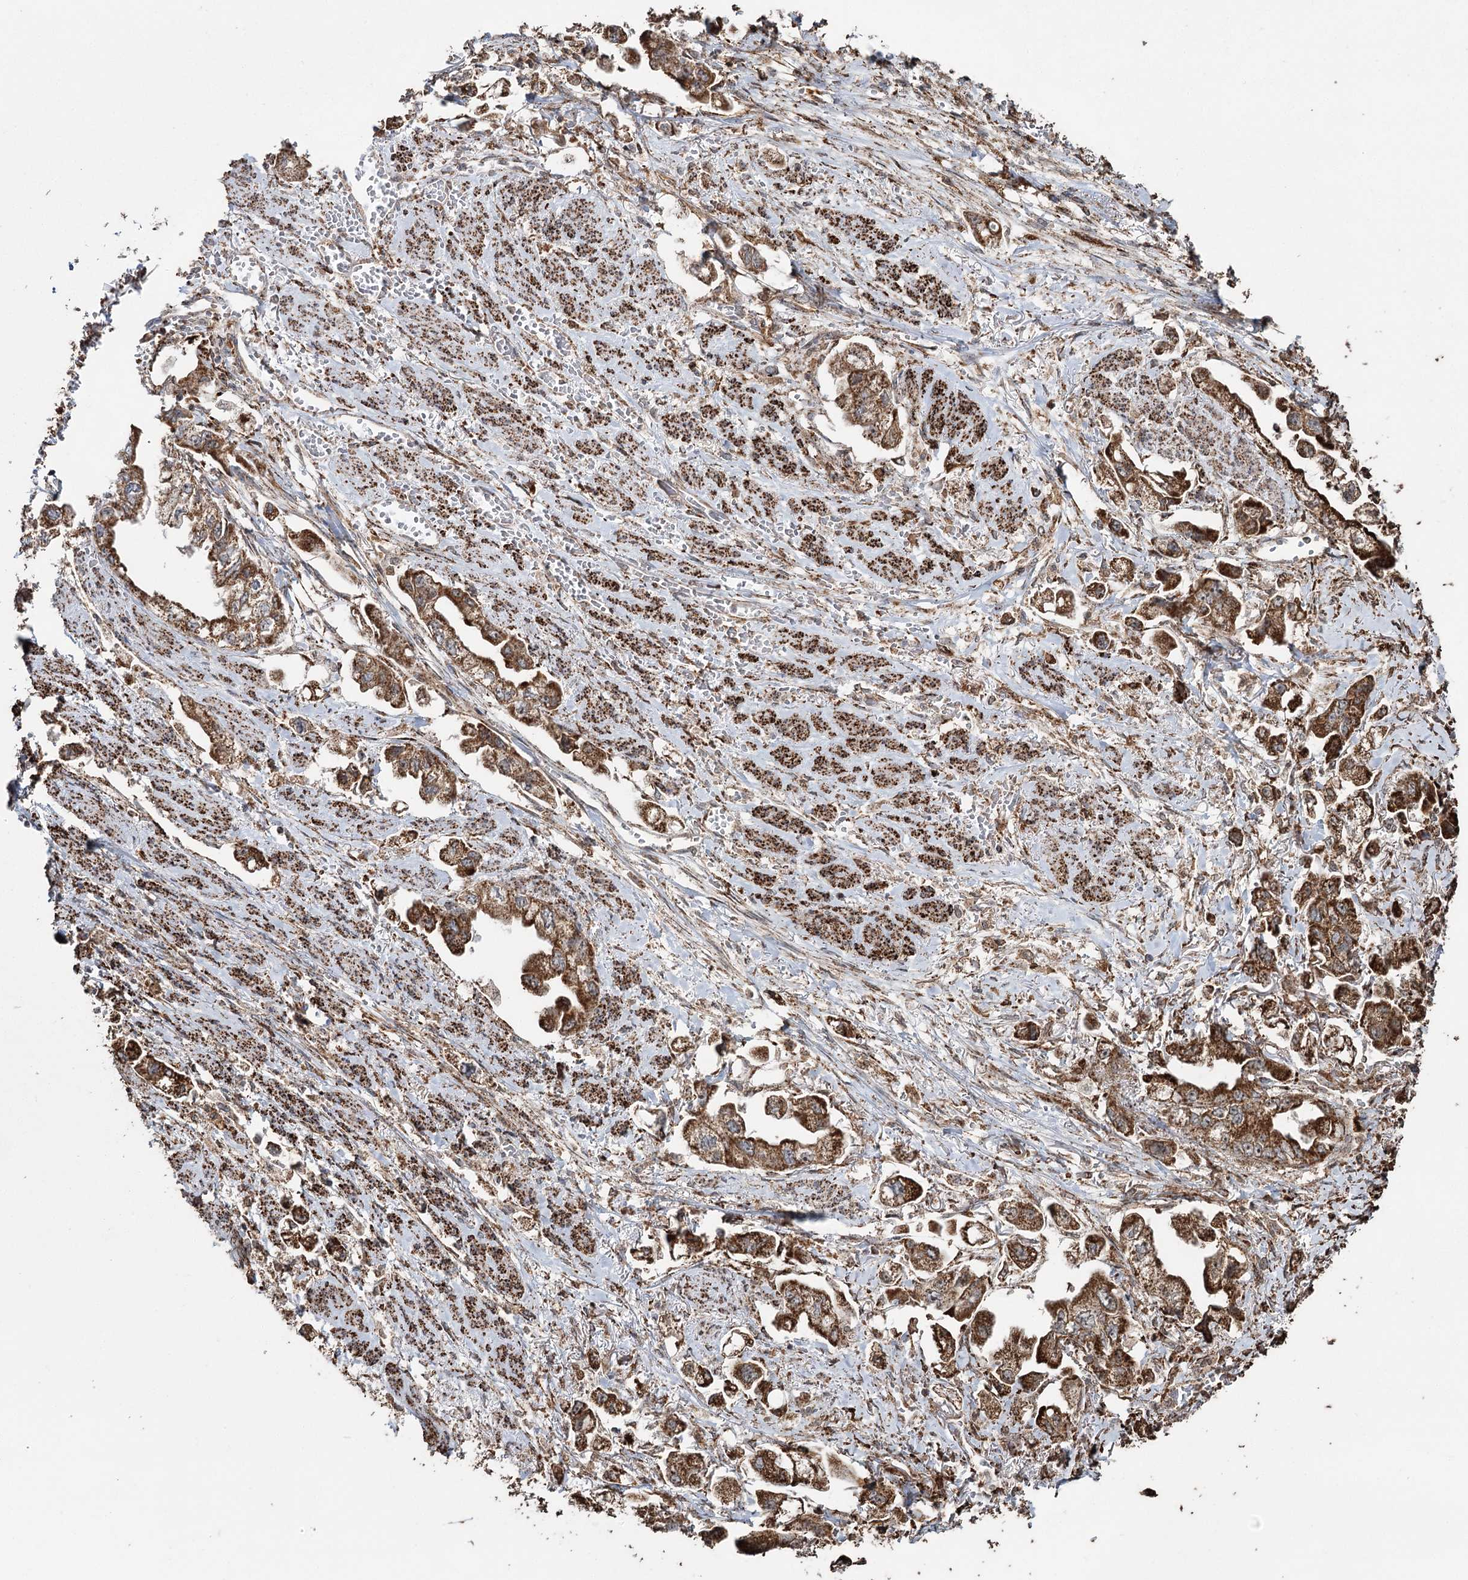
{"staining": {"intensity": "strong", "quantity": ">75%", "location": "cytoplasmic/membranous"}, "tissue": "stomach cancer", "cell_type": "Tumor cells", "image_type": "cancer", "snomed": [{"axis": "morphology", "description": "Adenocarcinoma, NOS"}, {"axis": "topography", "description": "Stomach"}], "caption": "Protein analysis of adenocarcinoma (stomach) tissue exhibits strong cytoplasmic/membranous expression in approximately >75% of tumor cells.", "gene": "SLF2", "patient": {"sex": "male", "age": 62}}